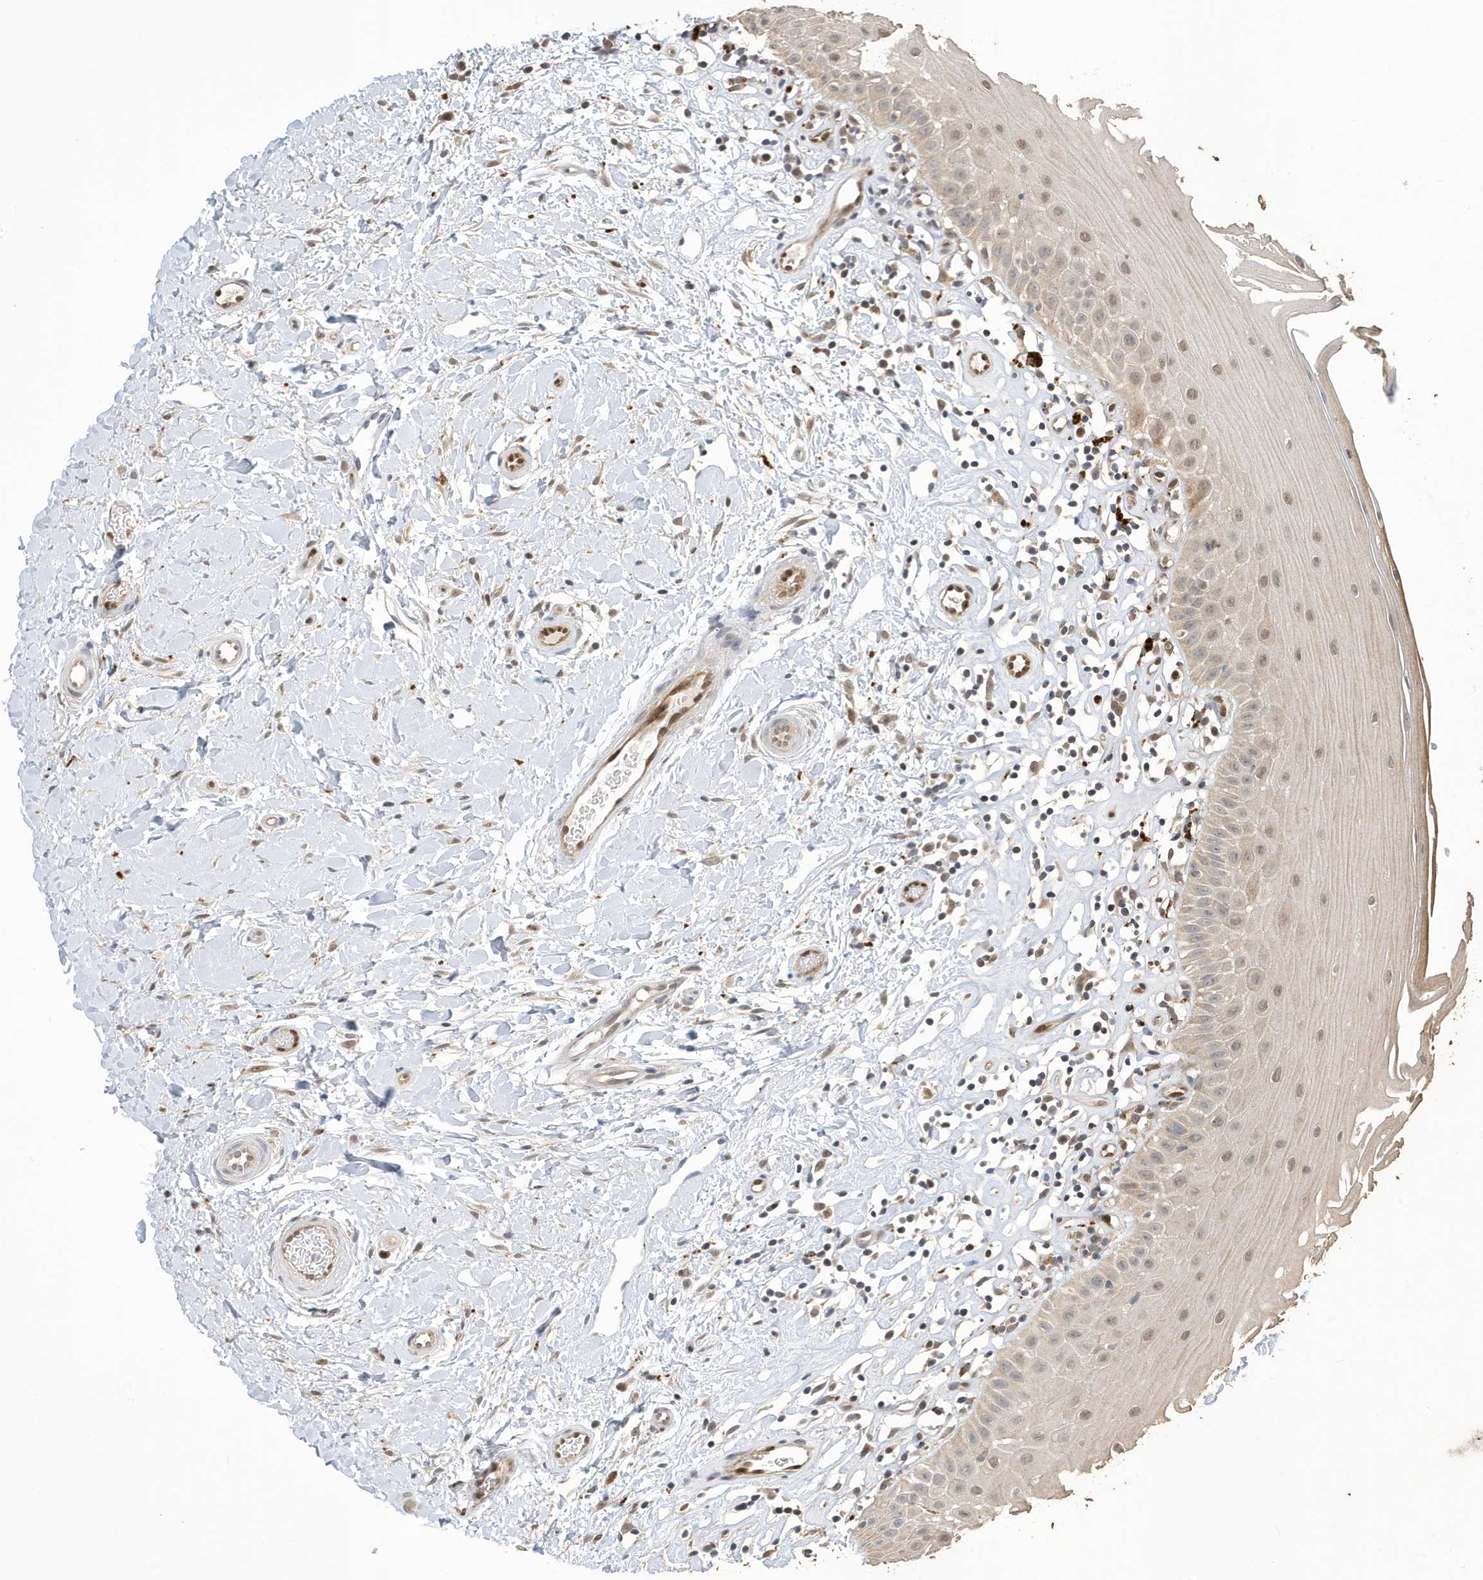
{"staining": {"intensity": "moderate", "quantity": "<25%", "location": "cytoplasmic/membranous,nuclear"}, "tissue": "oral mucosa", "cell_type": "Squamous epithelial cells", "image_type": "normal", "snomed": [{"axis": "morphology", "description": "Normal tissue, NOS"}, {"axis": "topography", "description": "Oral tissue"}], "caption": "The immunohistochemical stain shows moderate cytoplasmic/membranous,nuclear expression in squamous epithelial cells of unremarkable oral mucosa. The staining is performed using DAB (3,3'-diaminobenzidine) brown chromogen to label protein expression. The nuclei are counter-stained blue using hematoxylin.", "gene": "NCOA7", "patient": {"sex": "female", "age": 56}}